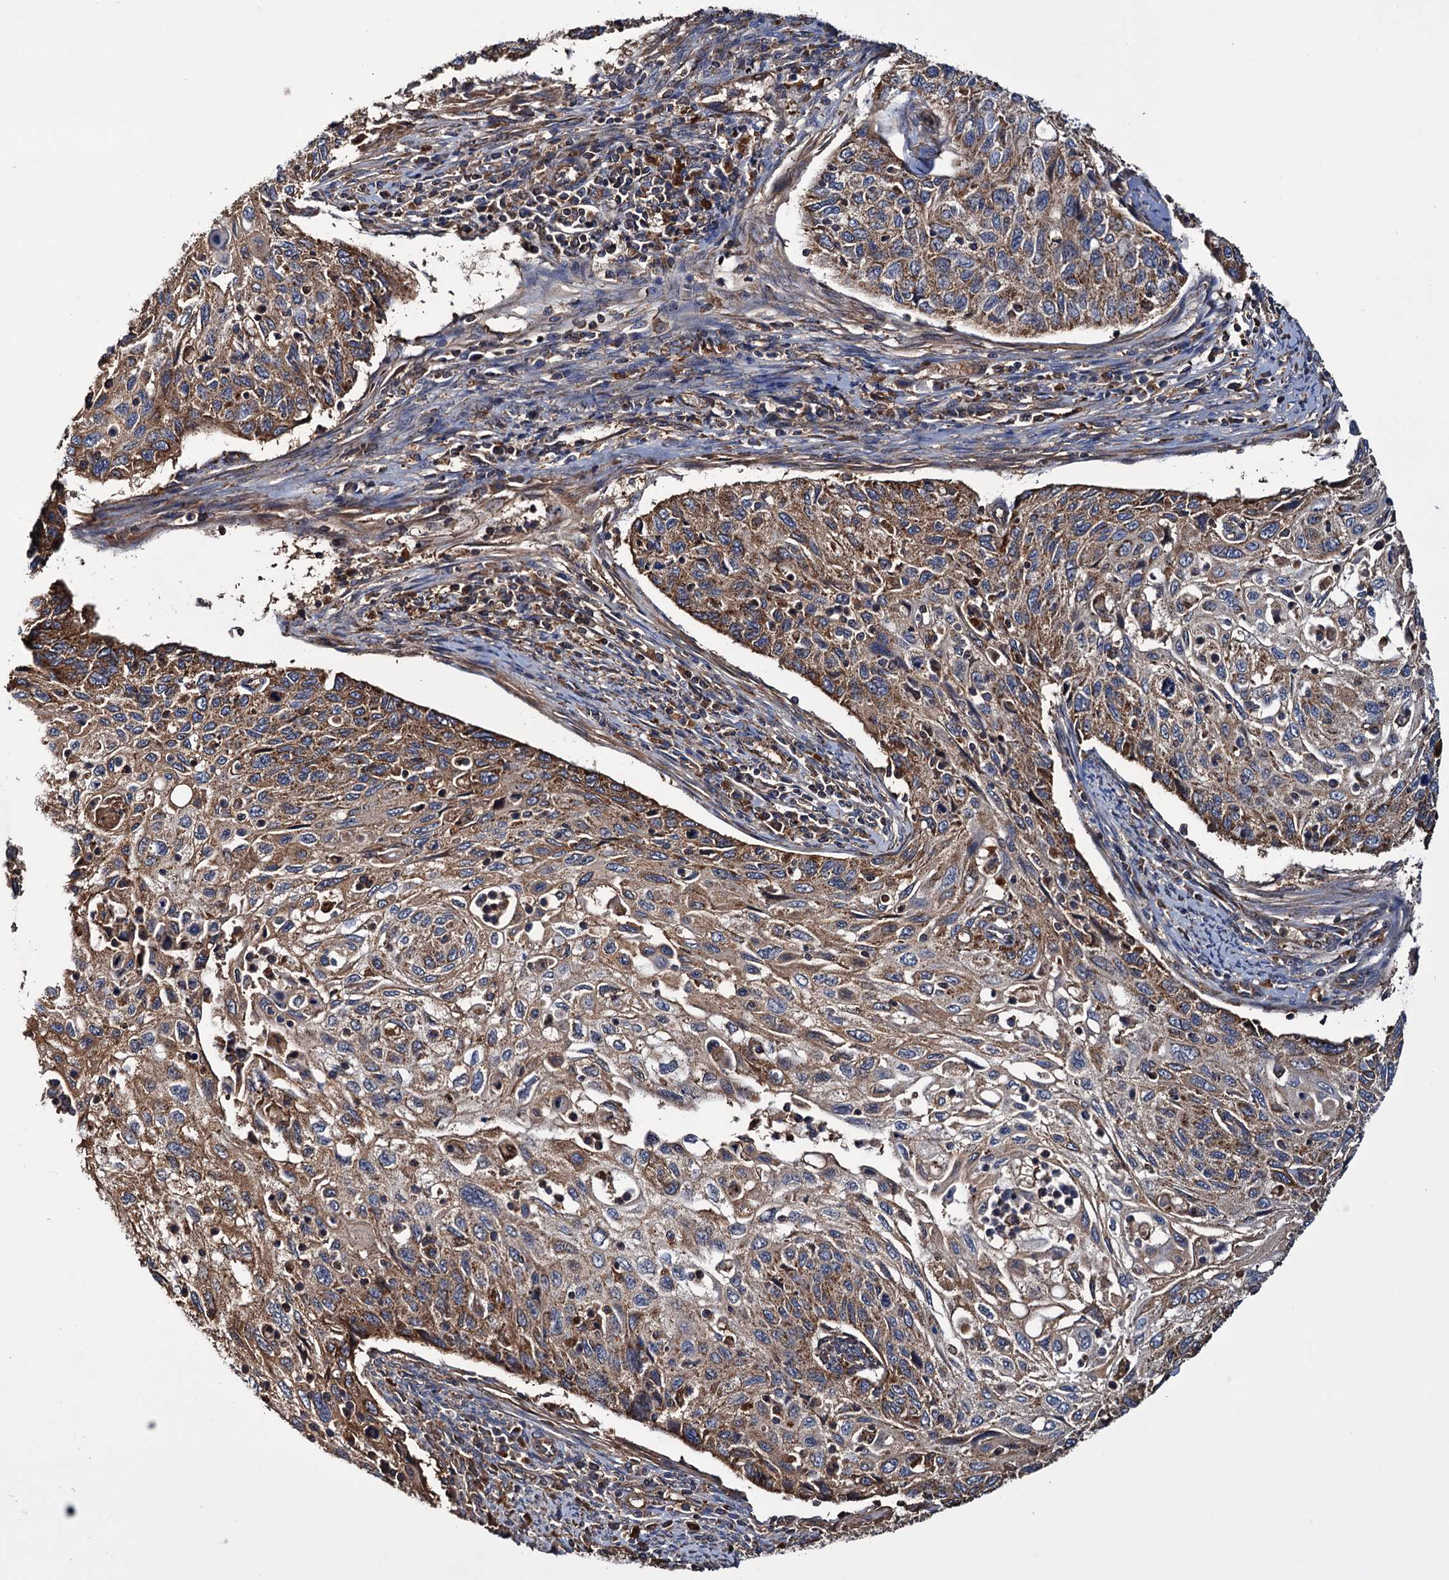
{"staining": {"intensity": "moderate", "quantity": ">75%", "location": "cytoplasmic/membranous"}, "tissue": "cervical cancer", "cell_type": "Tumor cells", "image_type": "cancer", "snomed": [{"axis": "morphology", "description": "Squamous cell carcinoma, NOS"}, {"axis": "topography", "description": "Cervix"}], "caption": "About >75% of tumor cells in human cervical cancer demonstrate moderate cytoplasmic/membranous protein expression as visualized by brown immunohistochemical staining.", "gene": "MRPL42", "patient": {"sex": "female", "age": 70}}